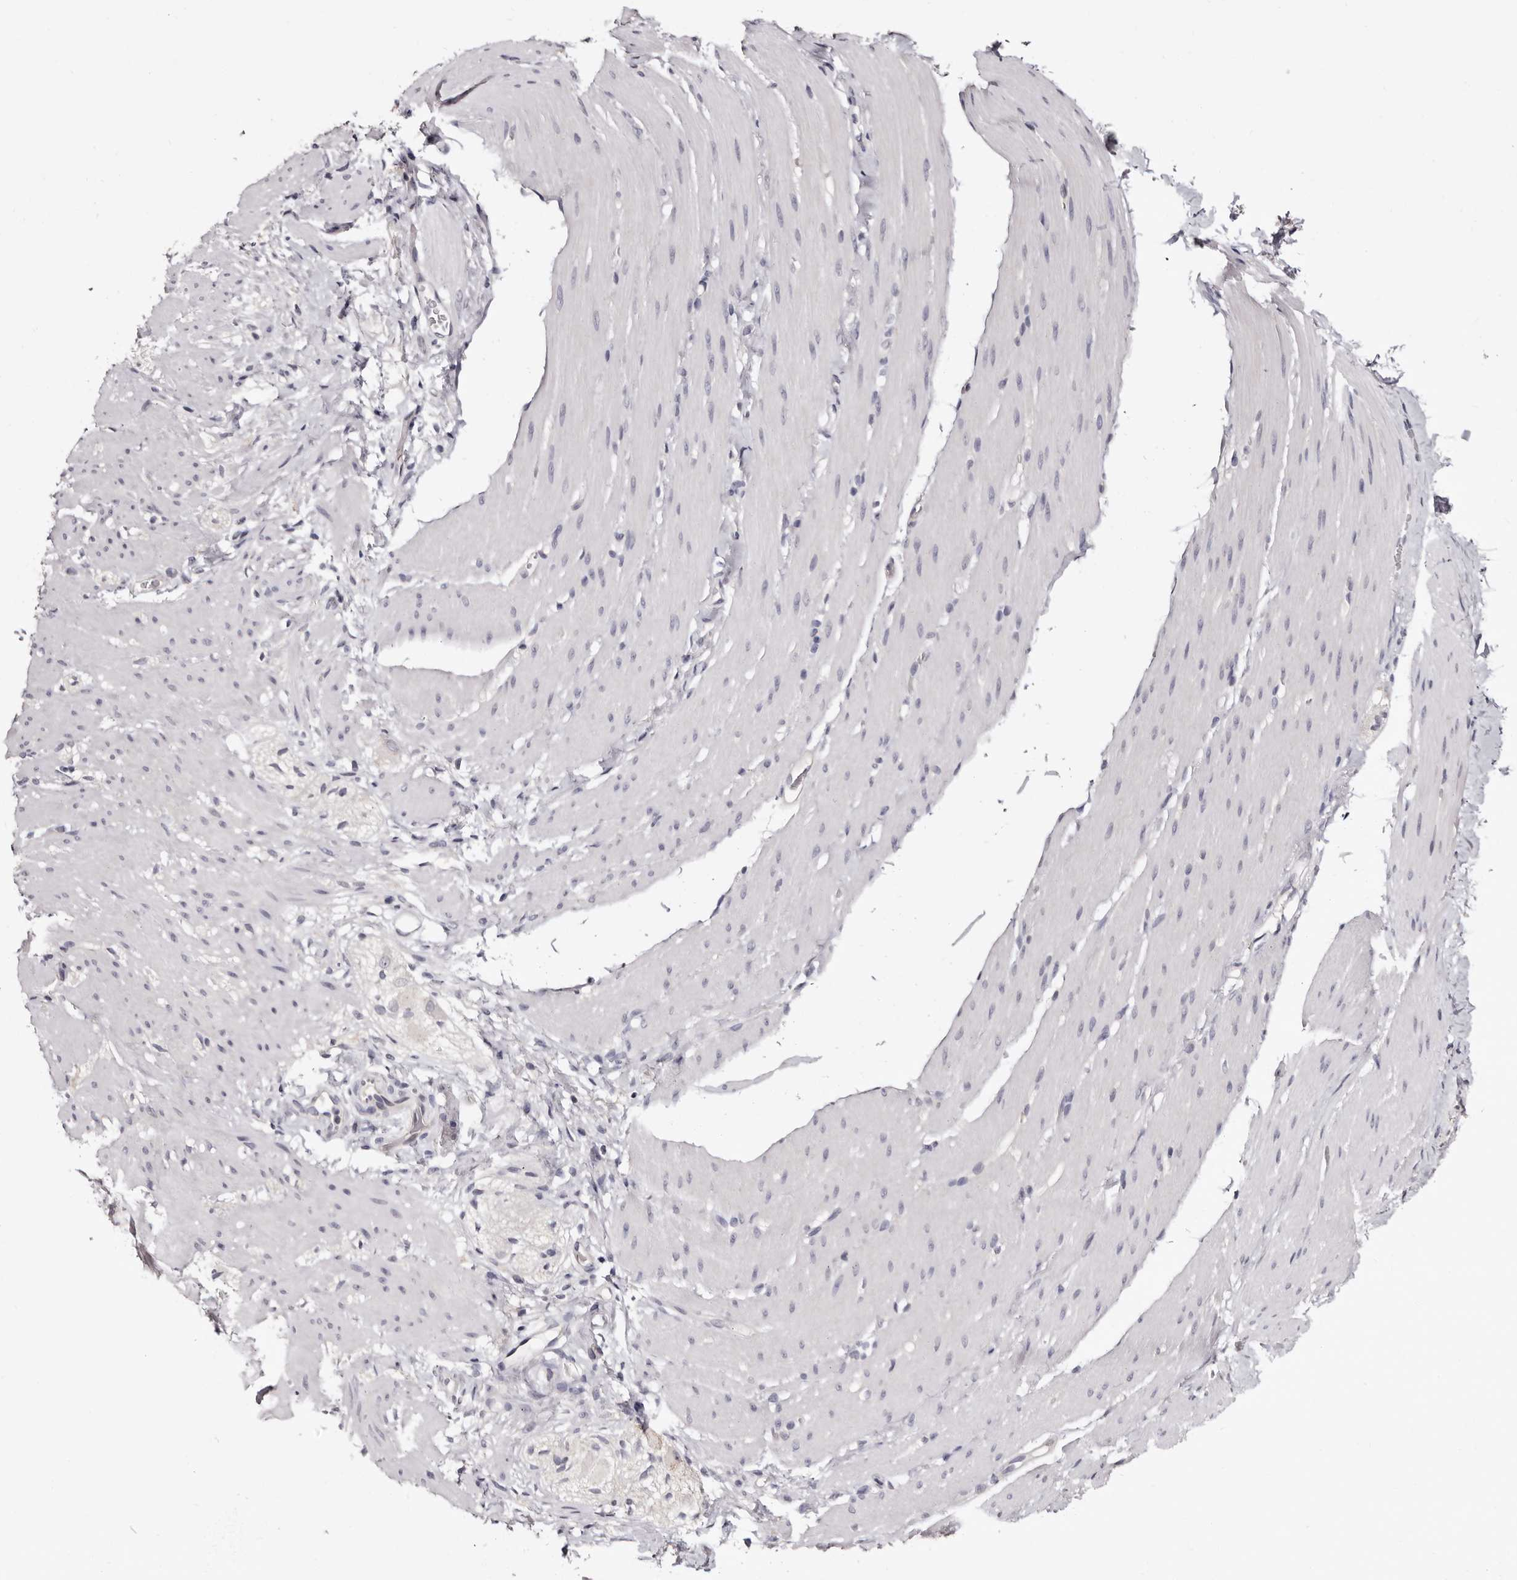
{"staining": {"intensity": "negative", "quantity": "none", "location": "none"}, "tissue": "smooth muscle", "cell_type": "Smooth muscle cells", "image_type": "normal", "snomed": [{"axis": "morphology", "description": "Normal tissue, NOS"}, {"axis": "topography", "description": "Smooth muscle"}, {"axis": "topography", "description": "Small intestine"}], "caption": "Smooth muscle cells show no significant staining in unremarkable smooth muscle. The staining is performed using DAB (3,3'-diaminobenzidine) brown chromogen with nuclei counter-stained in using hematoxylin.", "gene": "BPGM", "patient": {"sex": "female", "age": 84}}